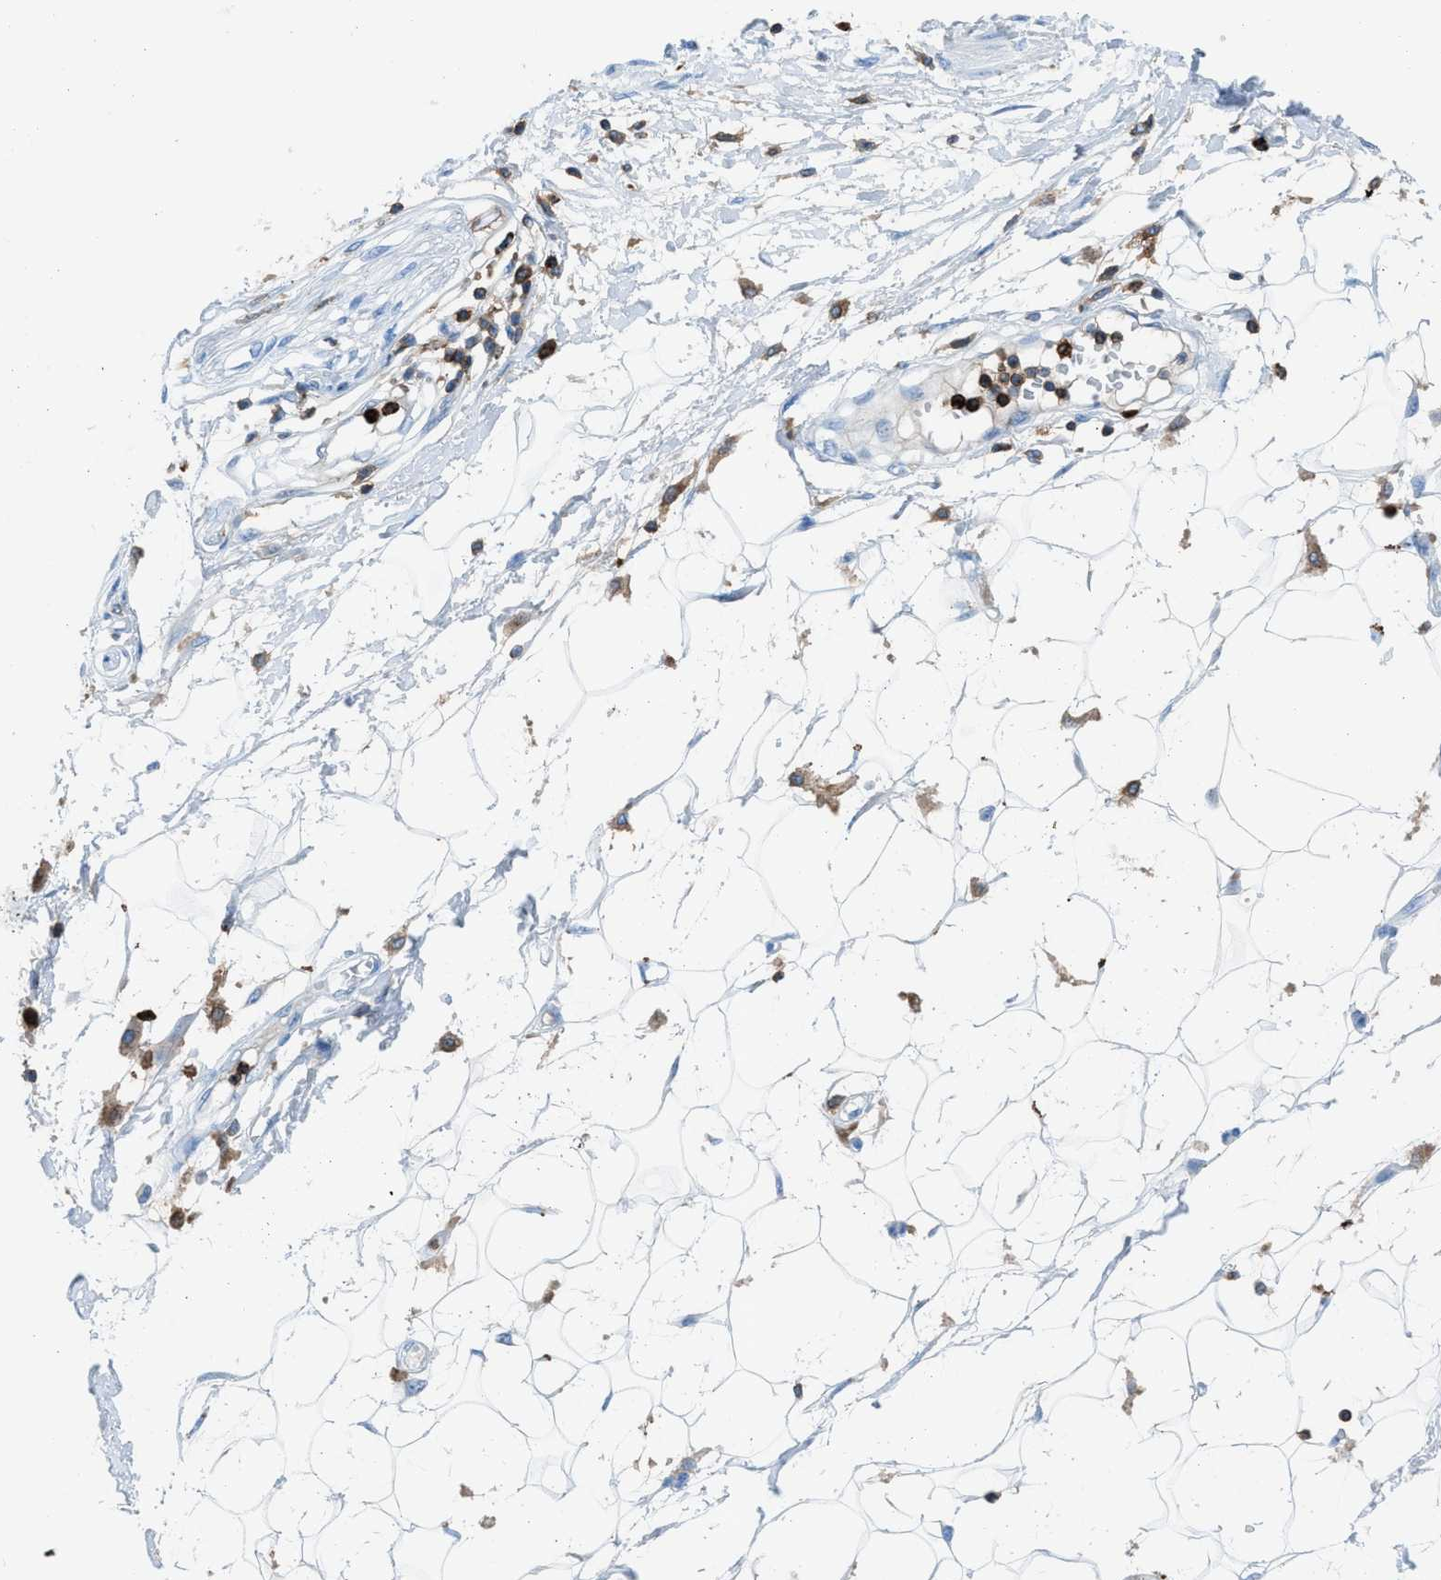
{"staining": {"intensity": "negative", "quantity": "none", "location": "none"}, "tissue": "adipose tissue", "cell_type": "Adipocytes", "image_type": "normal", "snomed": [{"axis": "morphology", "description": "Normal tissue, NOS"}, {"axis": "morphology", "description": "Squamous cell carcinoma, NOS"}, {"axis": "topography", "description": "Skin"}, {"axis": "topography", "description": "Peripheral nerve tissue"}], "caption": "DAB immunohistochemical staining of unremarkable human adipose tissue demonstrates no significant staining in adipocytes. (DAB (3,3'-diaminobenzidine) immunohistochemistry visualized using brightfield microscopy, high magnification).", "gene": "ITGB2", "patient": {"sex": "male", "age": 83}}